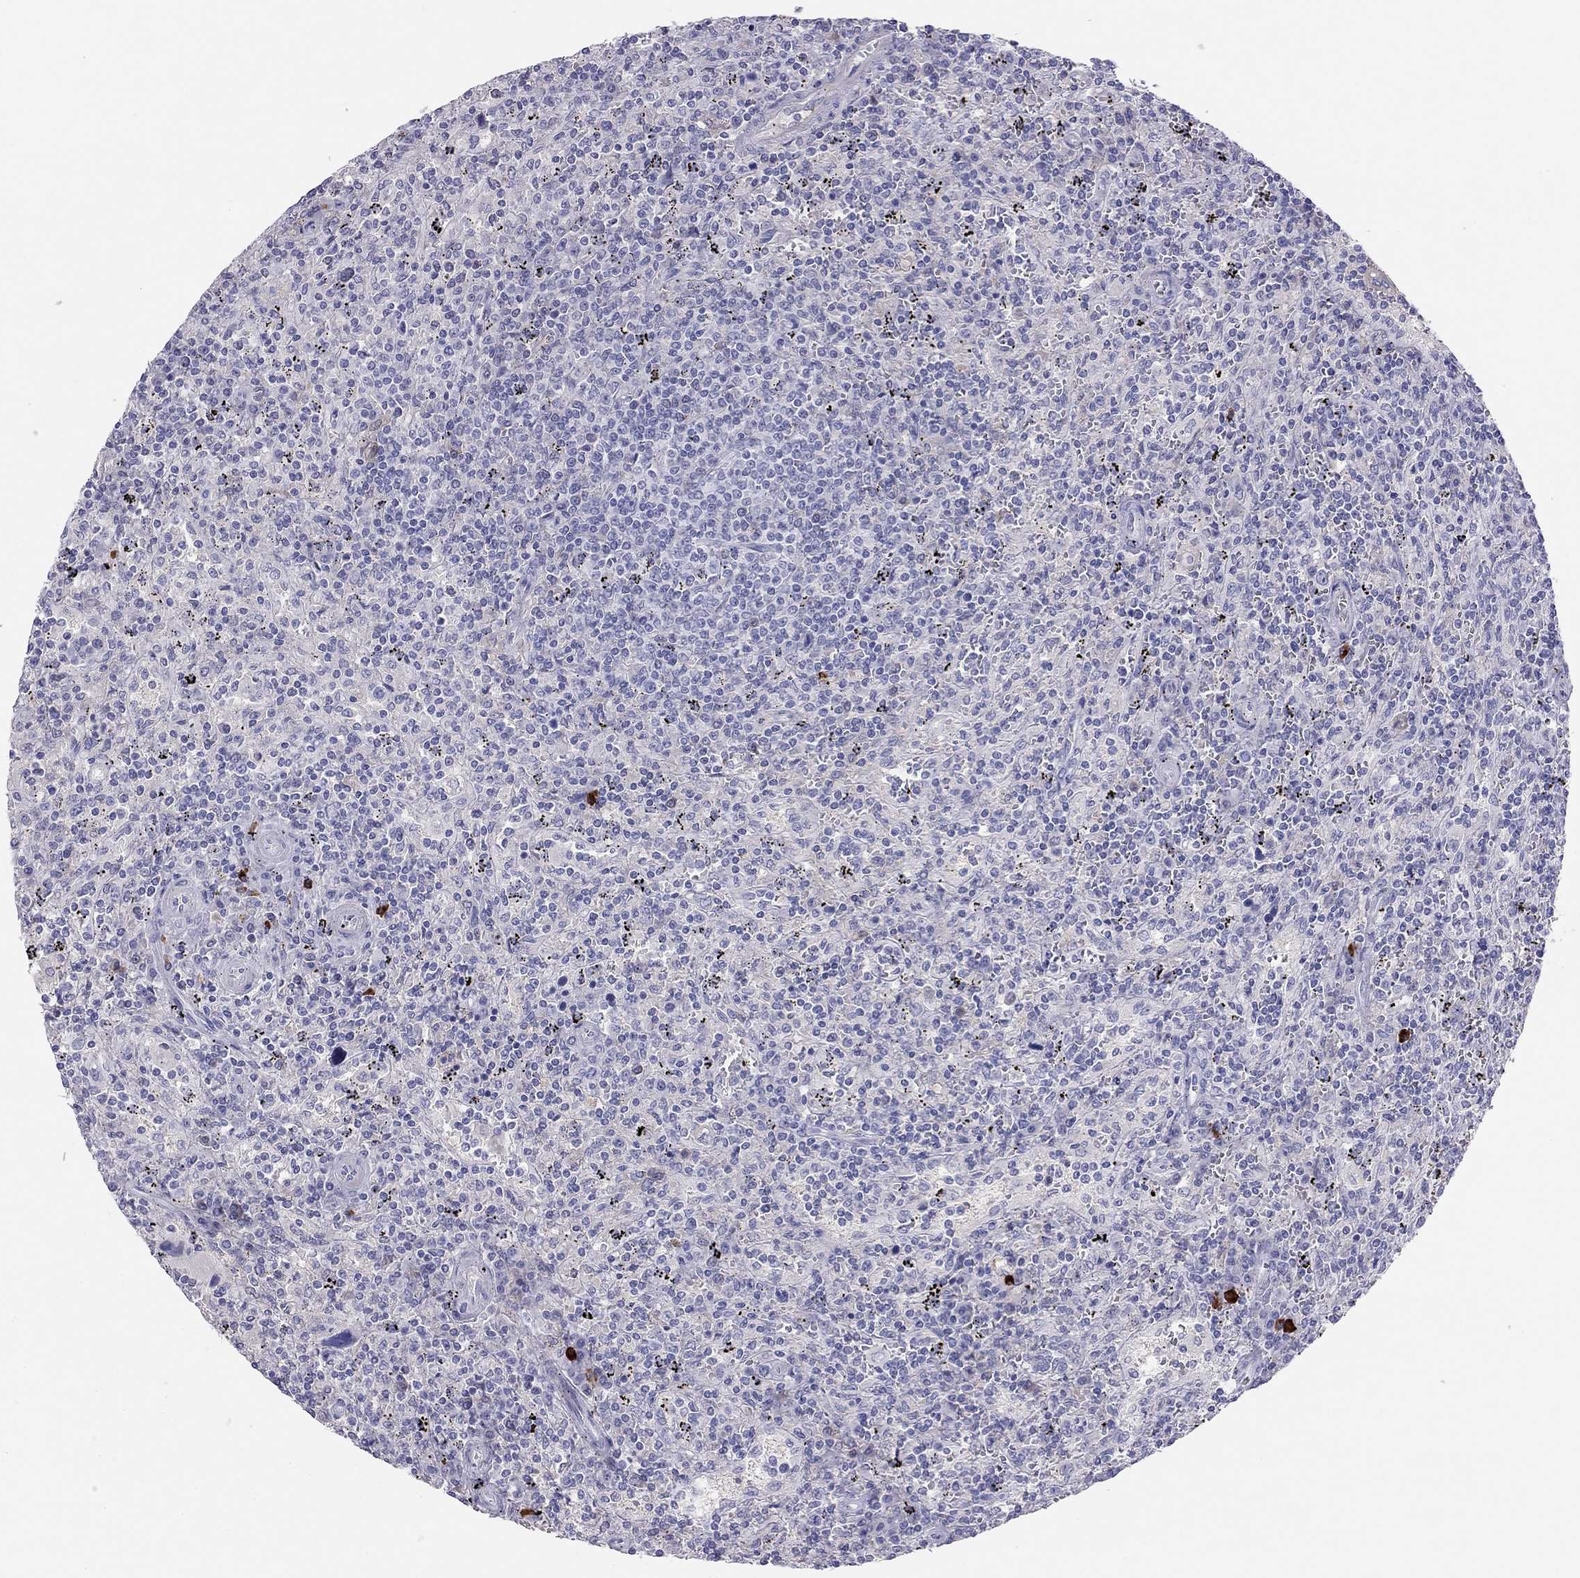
{"staining": {"intensity": "negative", "quantity": "none", "location": "none"}, "tissue": "lymphoma", "cell_type": "Tumor cells", "image_type": "cancer", "snomed": [{"axis": "morphology", "description": "Malignant lymphoma, non-Hodgkin's type, Low grade"}, {"axis": "topography", "description": "Spleen"}], "caption": "A high-resolution micrograph shows IHC staining of low-grade malignant lymphoma, non-Hodgkin's type, which displays no significant staining in tumor cells. (Brightfield microscopy of DAB (3,3'-diaminobenzidine) immunohistochemistry at high magnification).", "gene": "KLRG1", "patient": {"sex": "male", "age": 62}}